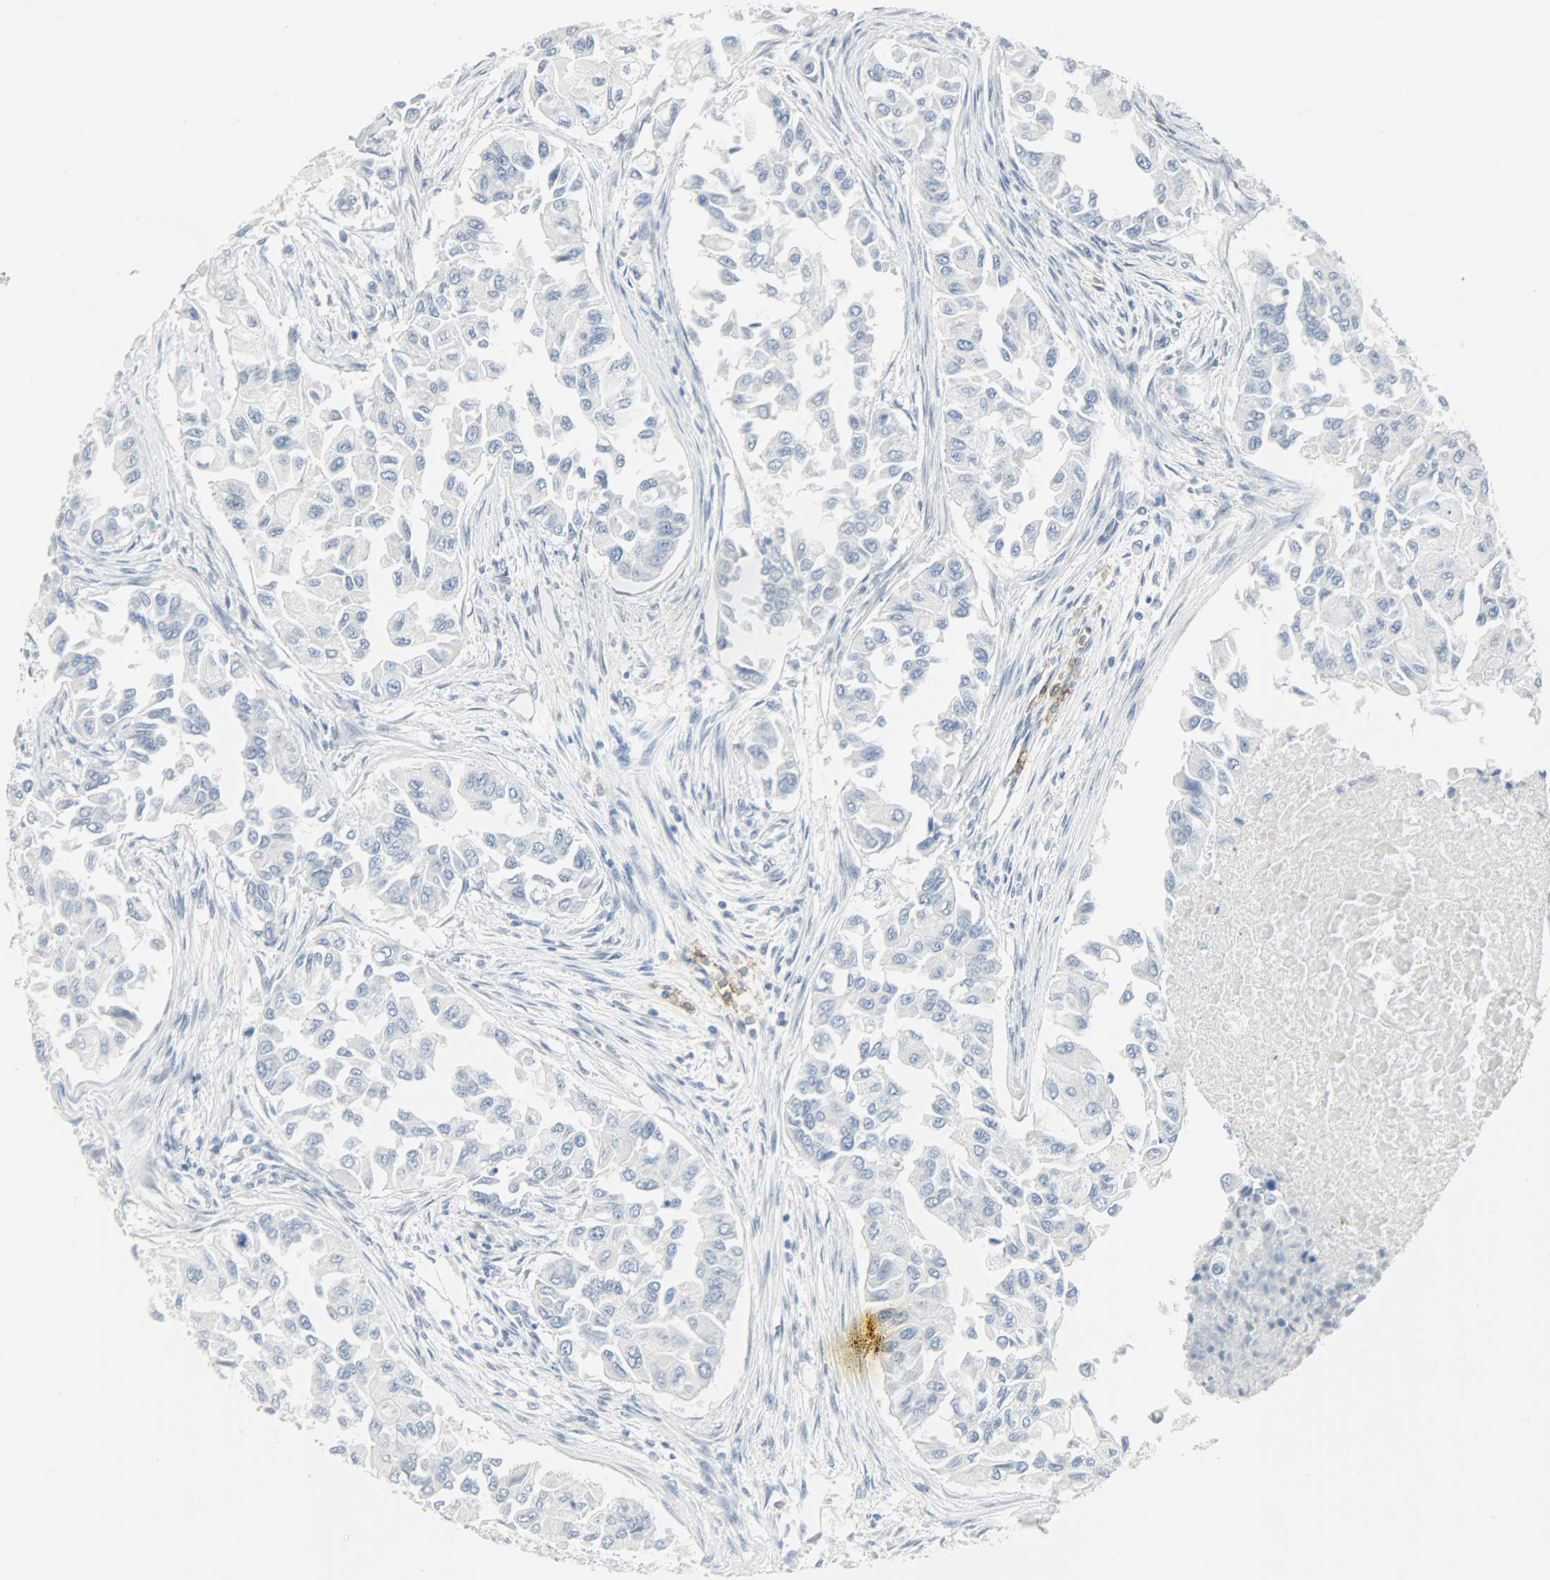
{"staining": {"intensity": "negative", "quantity": "none", "location": "none"}, "tissue": "breast cancer", "cell_type": "Tumor cells", "image_type": "cancer", "snomed": [{"axis": "morphology", "description": "Normal tissue, NOS"}, {"axis": "morphology", "description": "Duct carcinoma"}, {"axis": "topography", "description": "Breast"}], "caption": "Micrograph shows no significant protein expression in tumor cells of infiltrating ductal carcinoma (breast). The staining is performed using DAB brown chromogen with nuclei counter-stained in using hematoxylin.", "gene": "KIT", "patient": {"sex": "female", "age": 49}}